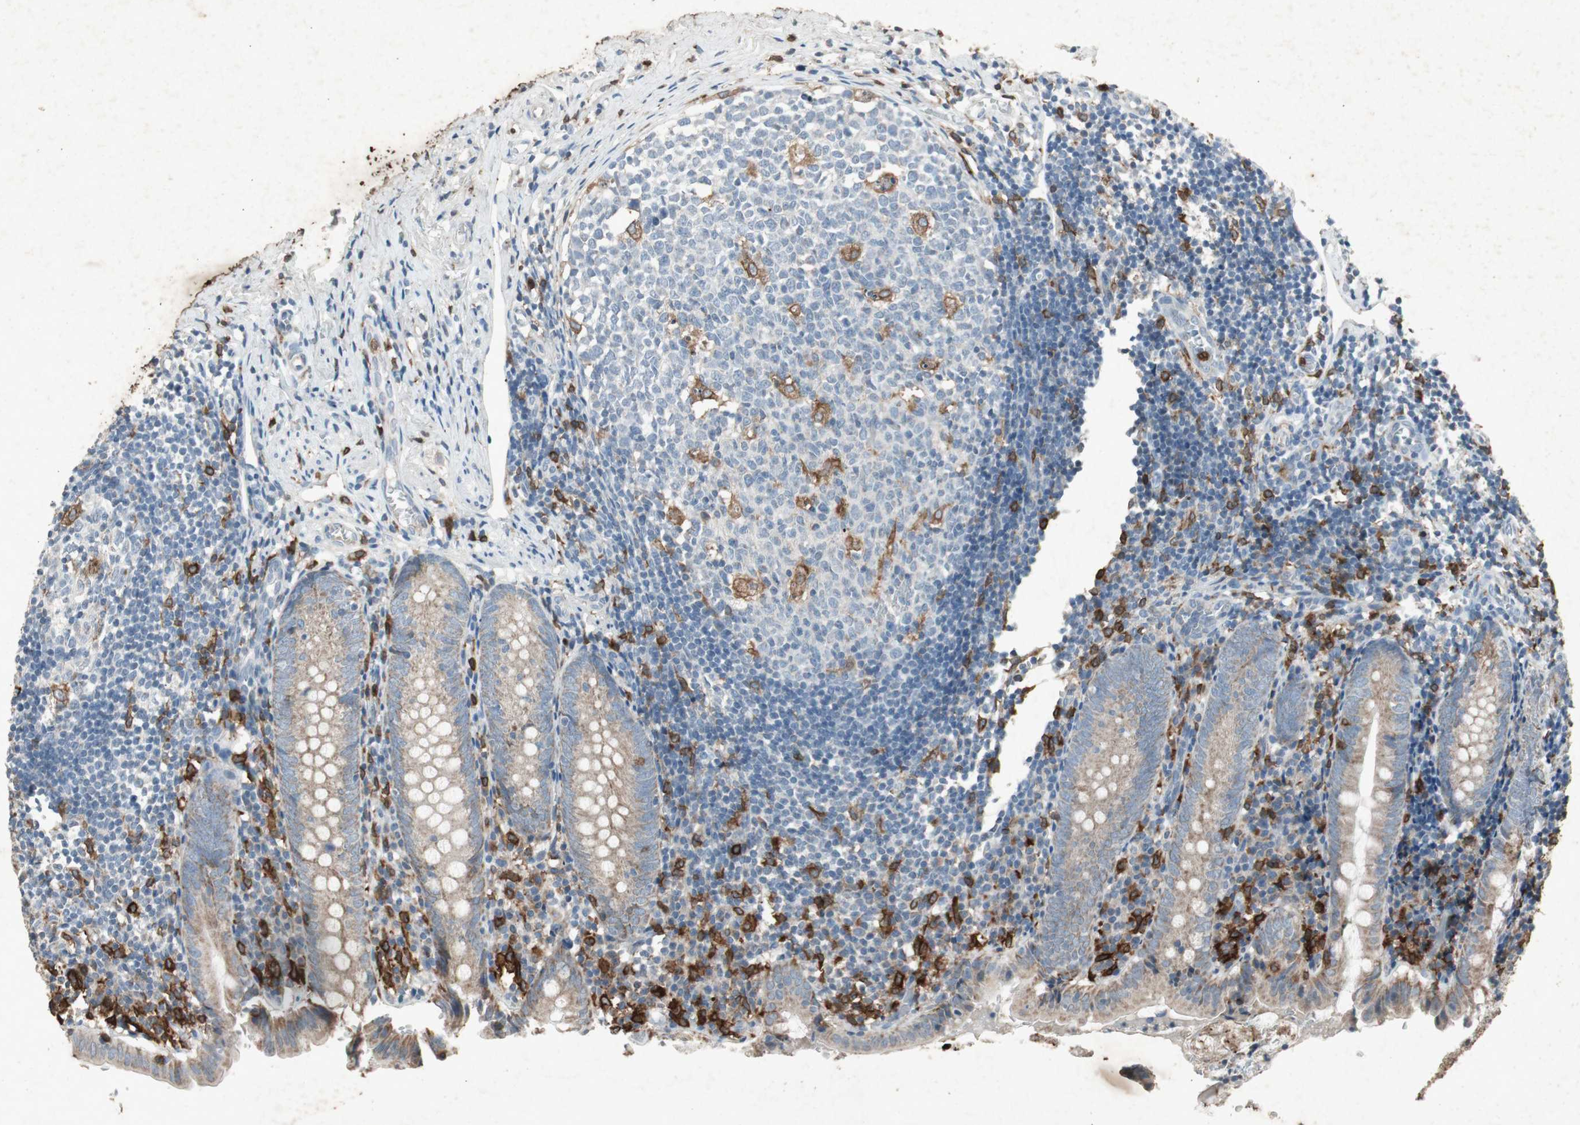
{"staining": {"intensity": "moderate", "quantity": "25%-75%", "location": "cytoplasmic/membranous"}, "tissue": "appendix", "cell_type": "Glandular cells", "image_type": "normal", "snomed": [{"axis": "morphology", "description": "Normal tissue, NOS"}, {"axis": "topography", "description": "Appendix"}], "caption": "This histopathology image exhibits immunohistochemistry staining of unremarkable human appendix, with medium moderate cytoplasmic/membranous expression in about 25%-75% of glandular cells.", "gene": "TYROBP", "patient": {"sex": "female", "age": 10}}